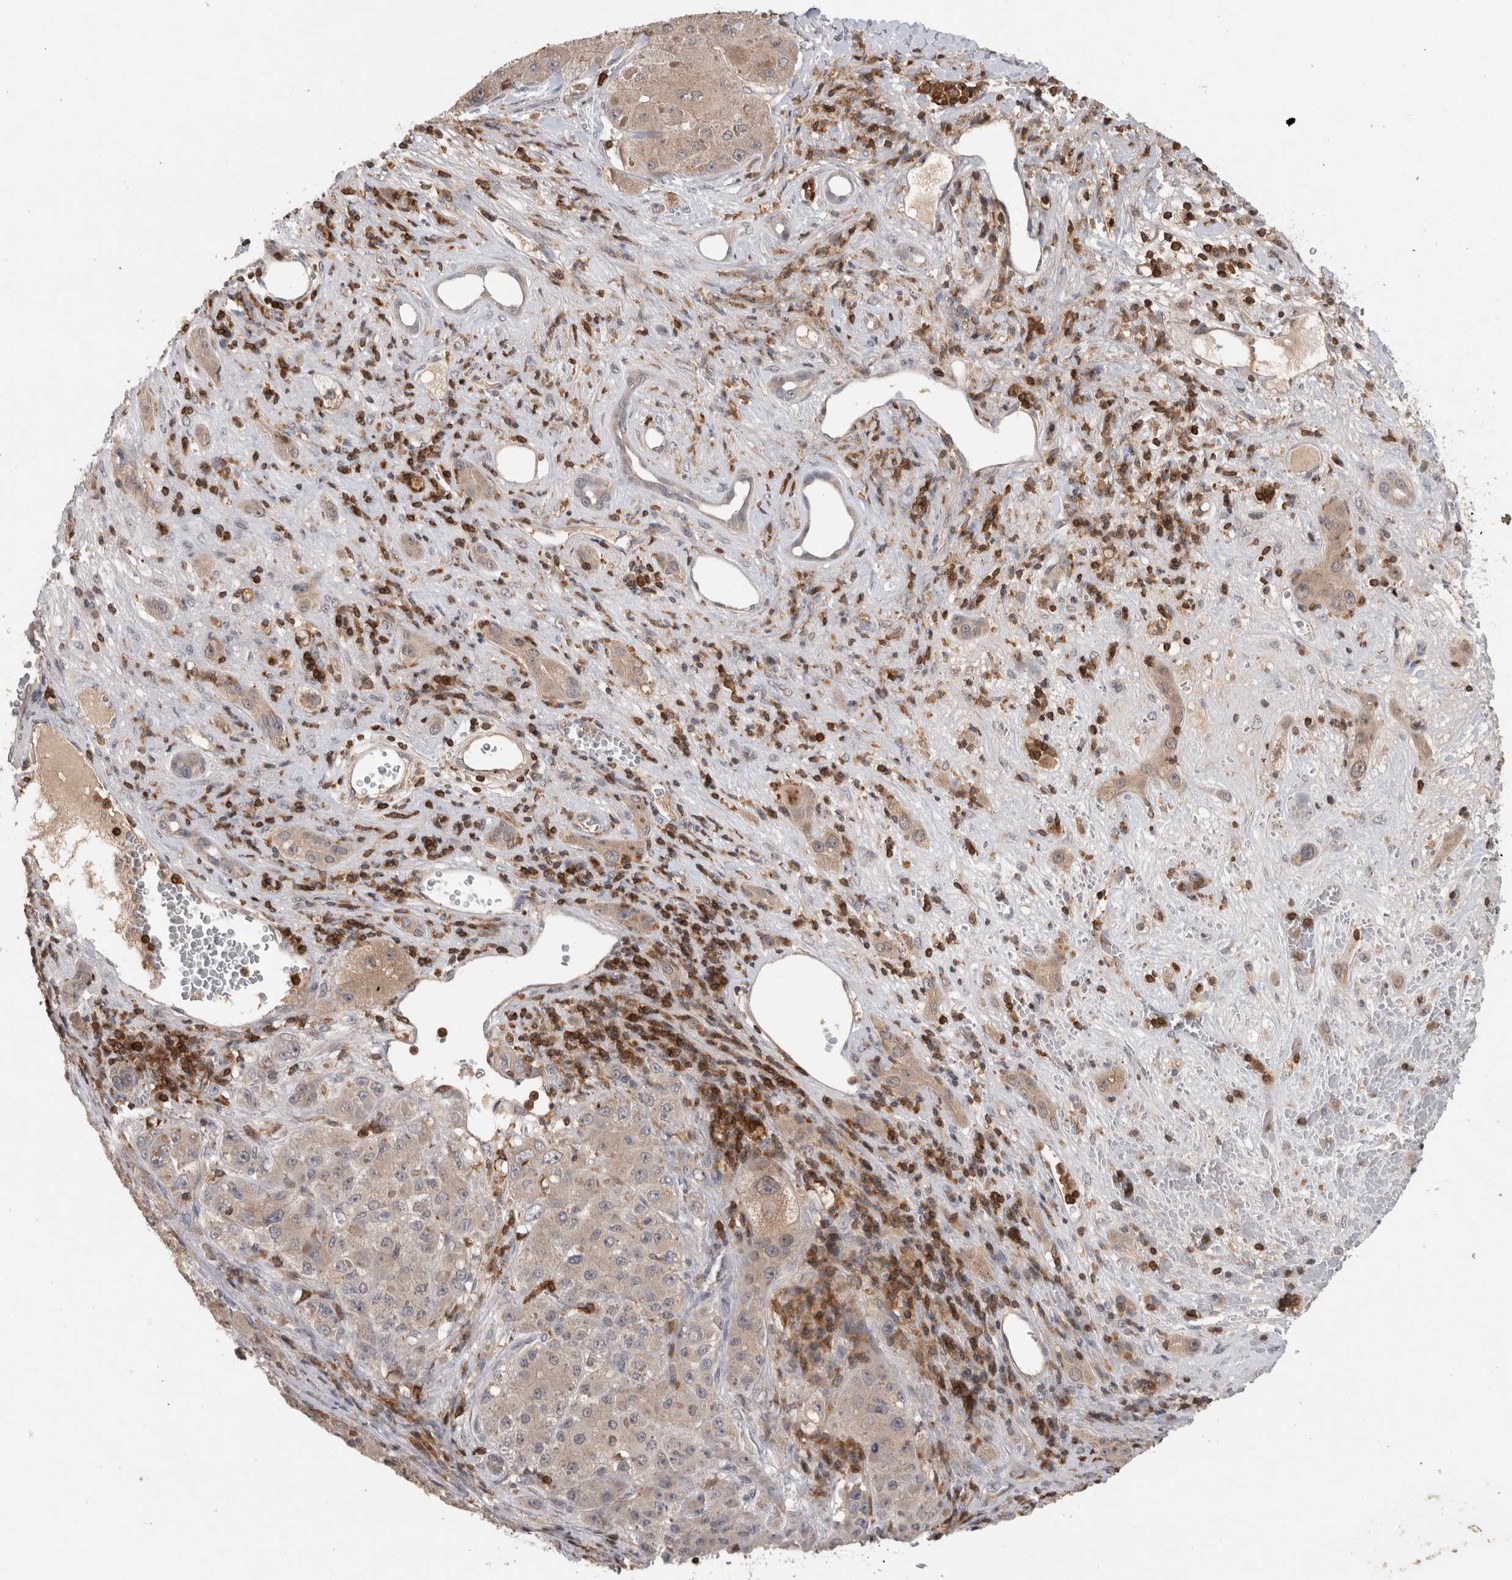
{"staining": {"intensity": "weak", "quantity": "25%-75%", "location": "cytoplasmic/membranous"}, "tissue": "liver cancer", "cell_type": "Tumor cells", "image_type": "cancer", "snomed": [{"axis": "morphology", "description": "Carcinoma, Hepatocellular, NOS"}, {"axis": "topography", "description": "Liver"}], "caption": "Immunohistochemistry (IHC) micrograph of human liver cancer stained for a protein (brown), which reveals low levels of weak cytoplasmic/membranous positivity in about 25%-75% of tumor cells.", "gene": "GFRA2", "patient": {"sex": "female", "age": 73}}